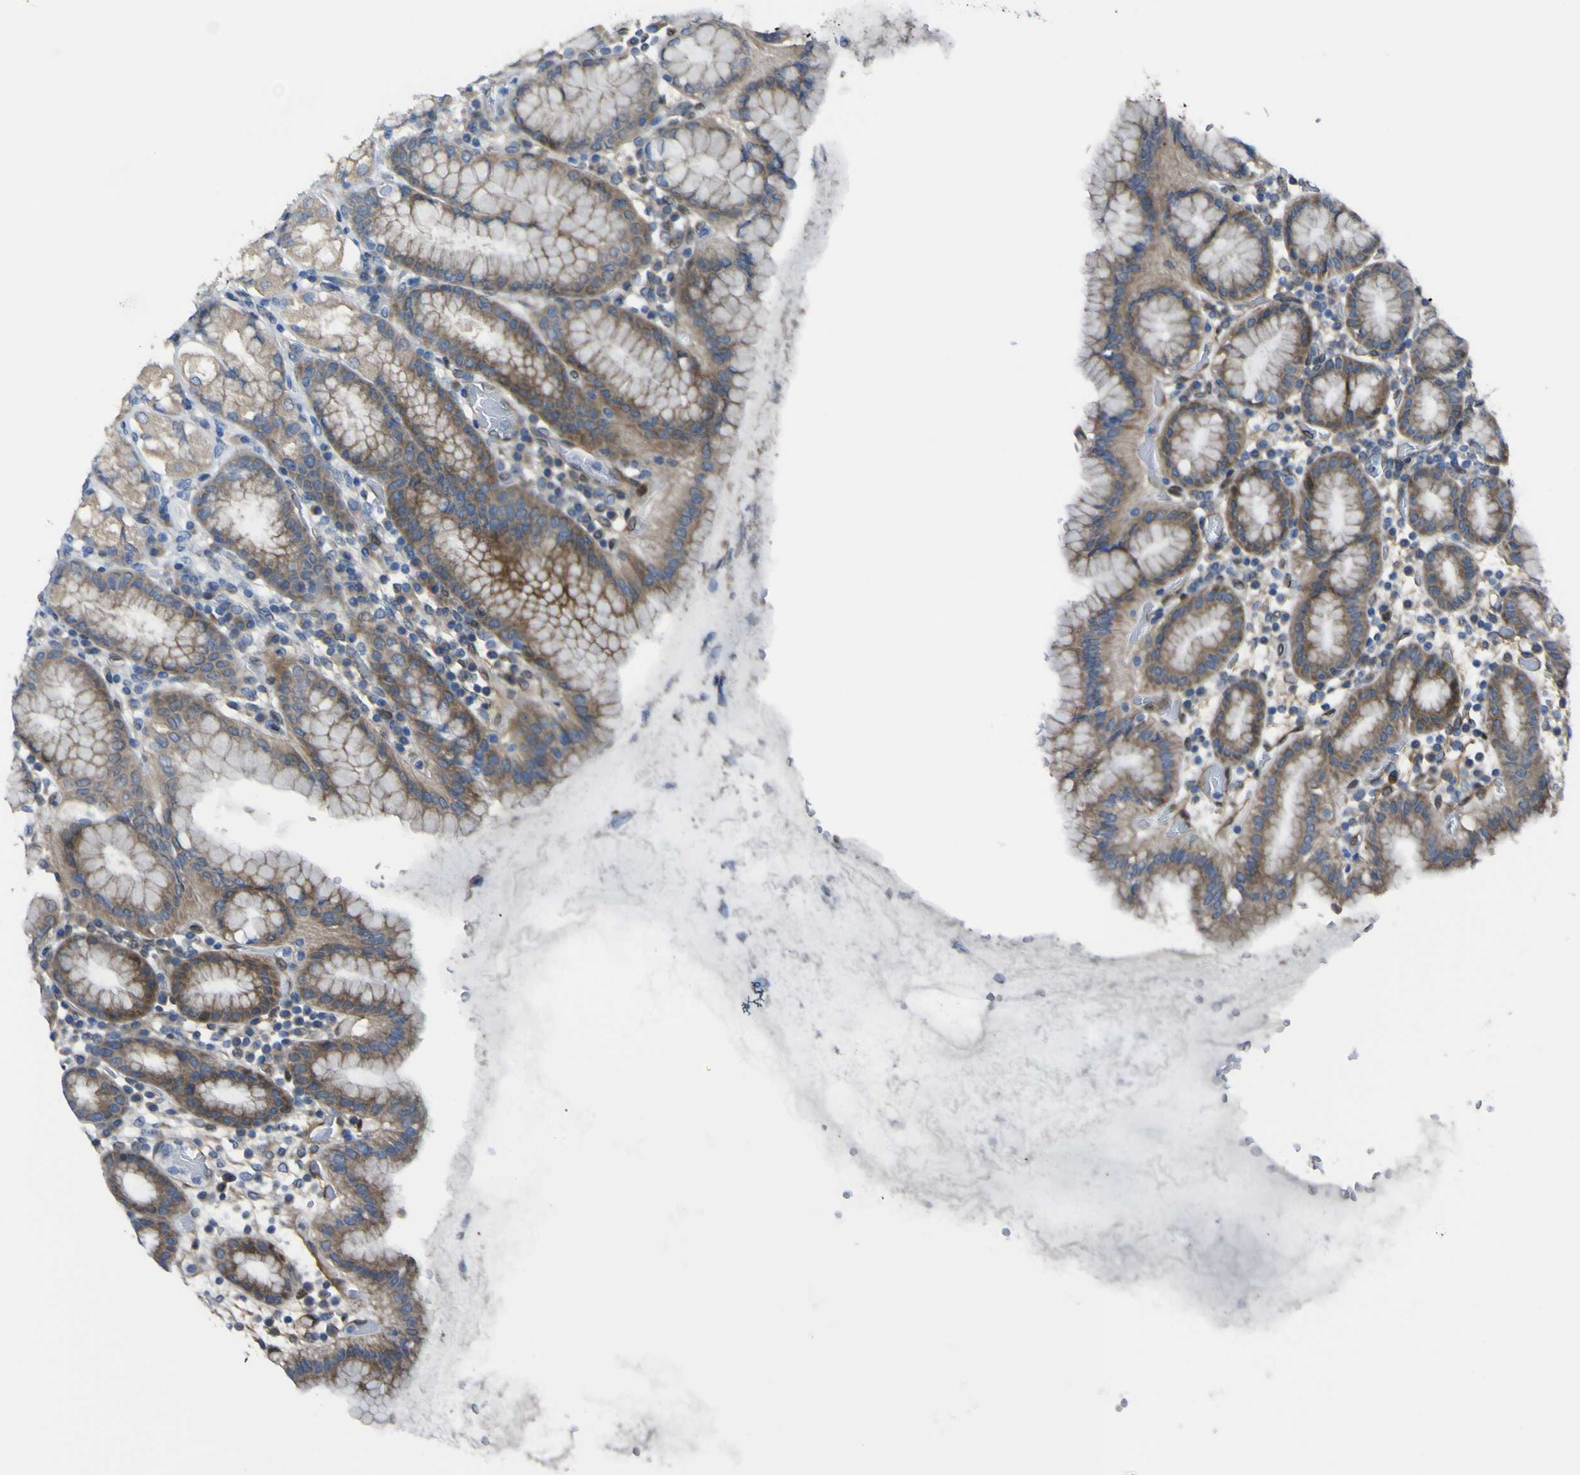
{"staining": {"intensity": "moderate", "quantity": "25%-75%", "location": "cytoplasmic/membranous"}, "tissue": "stomach", "cell_type": "Glandular cells", "image_type": "normal", "snomed": [{"axis": "morphology", "description": "Normal tissue, NOS"}, {"axis": "topography", "description": "Stomach, upper"}], "caption": "Glandular cells show moderate cytoplasmic/membranous staining in about 25%-75% of cells in normal stomach.", "gene": "LRRN1", "patient": {"sex": "male", "age": 68}}